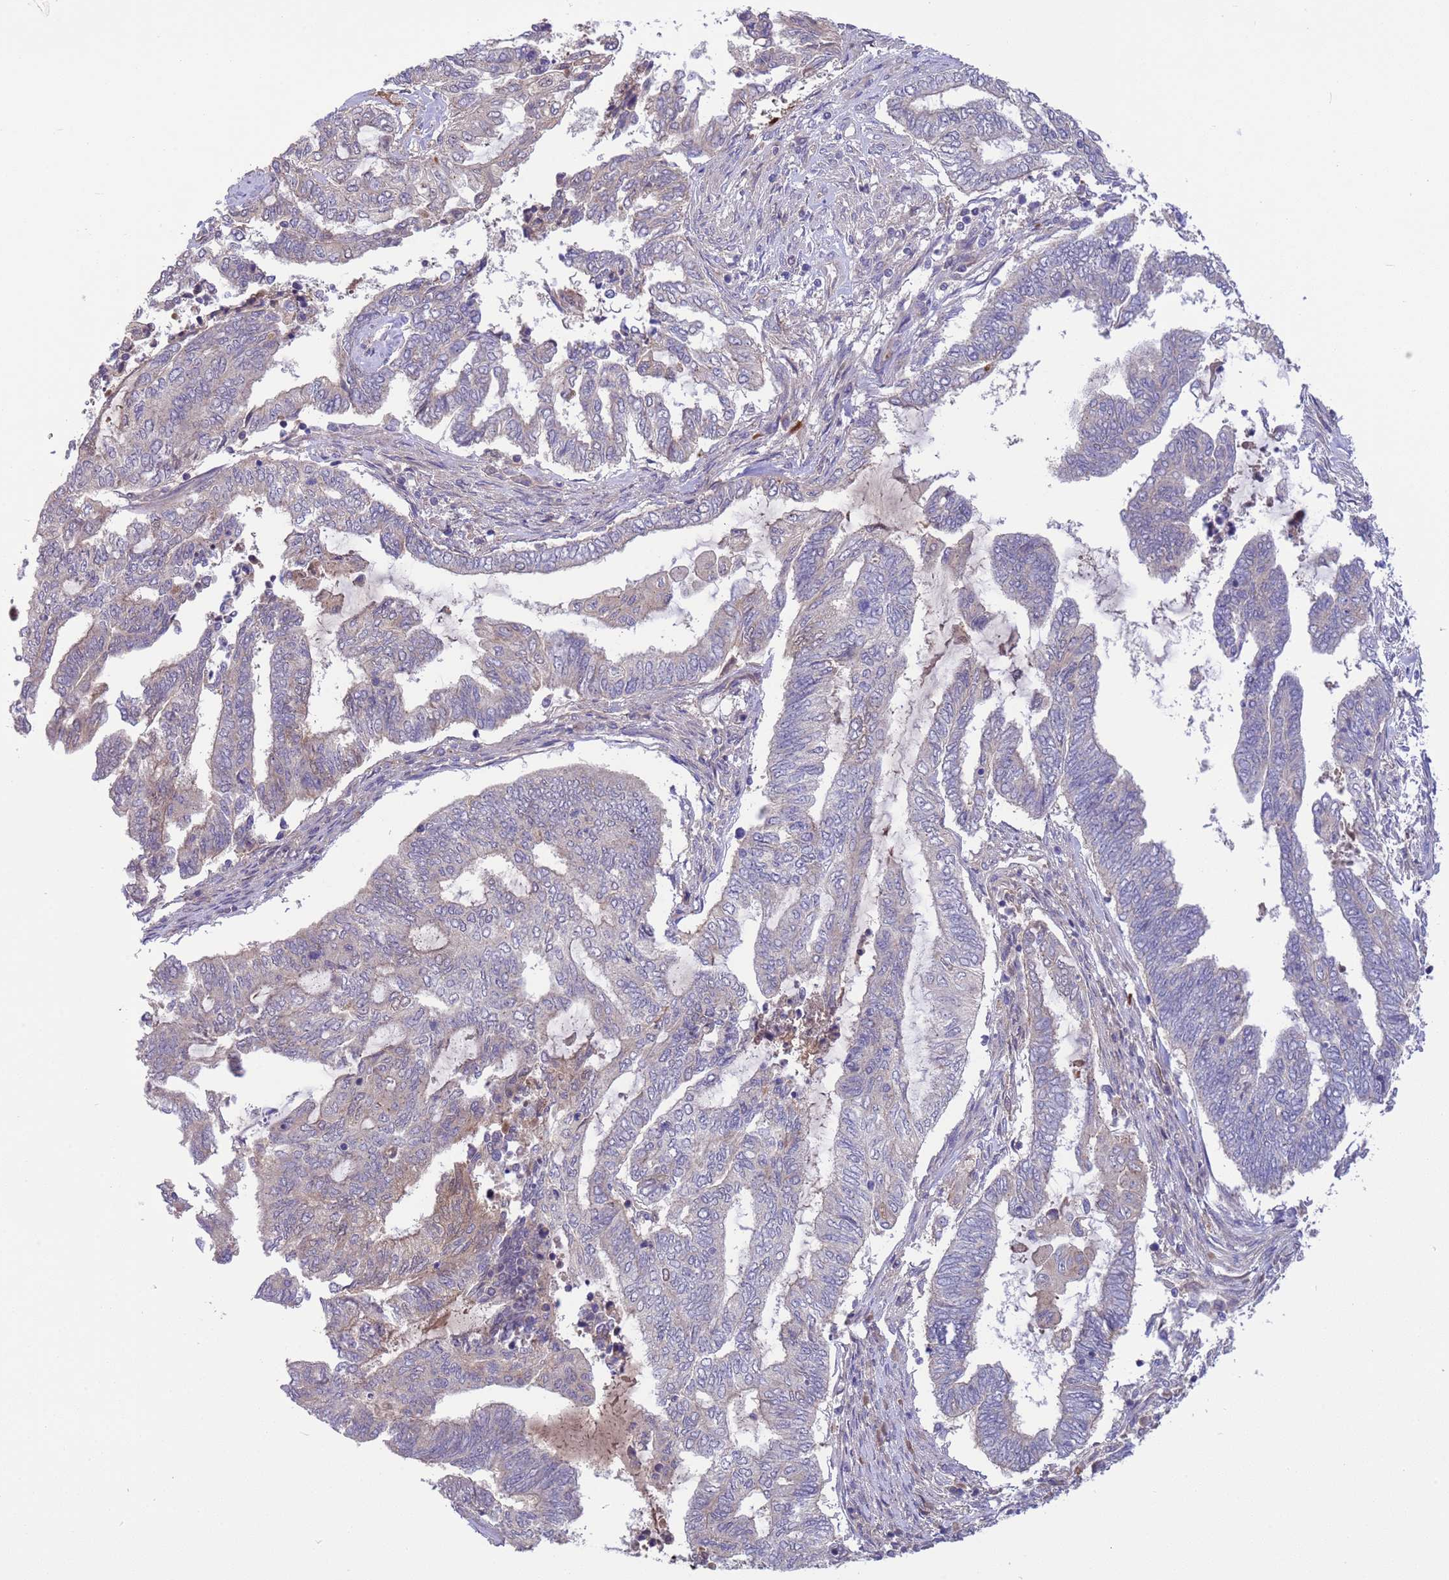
{"staining": {"intensity": "negative", "quantity": "none", "location": "none"}, "tissue": "endometrial cancer", "cell_type": "Tumor cells", "image_type": "cancer", "snomed": [{"axis": "morphology", "description": "Adenocarcinoma, NOS"}, {"axis": "topography", "description": "Uterus"}, {"axis": "topography", "description": "Endometrium"}], "caption": "The histopathology image shows no staining of tumor cells in adenocarcinoma (endometrial).", "gene": "GJA10", "patient": {"sex": "female", "age": 70}}